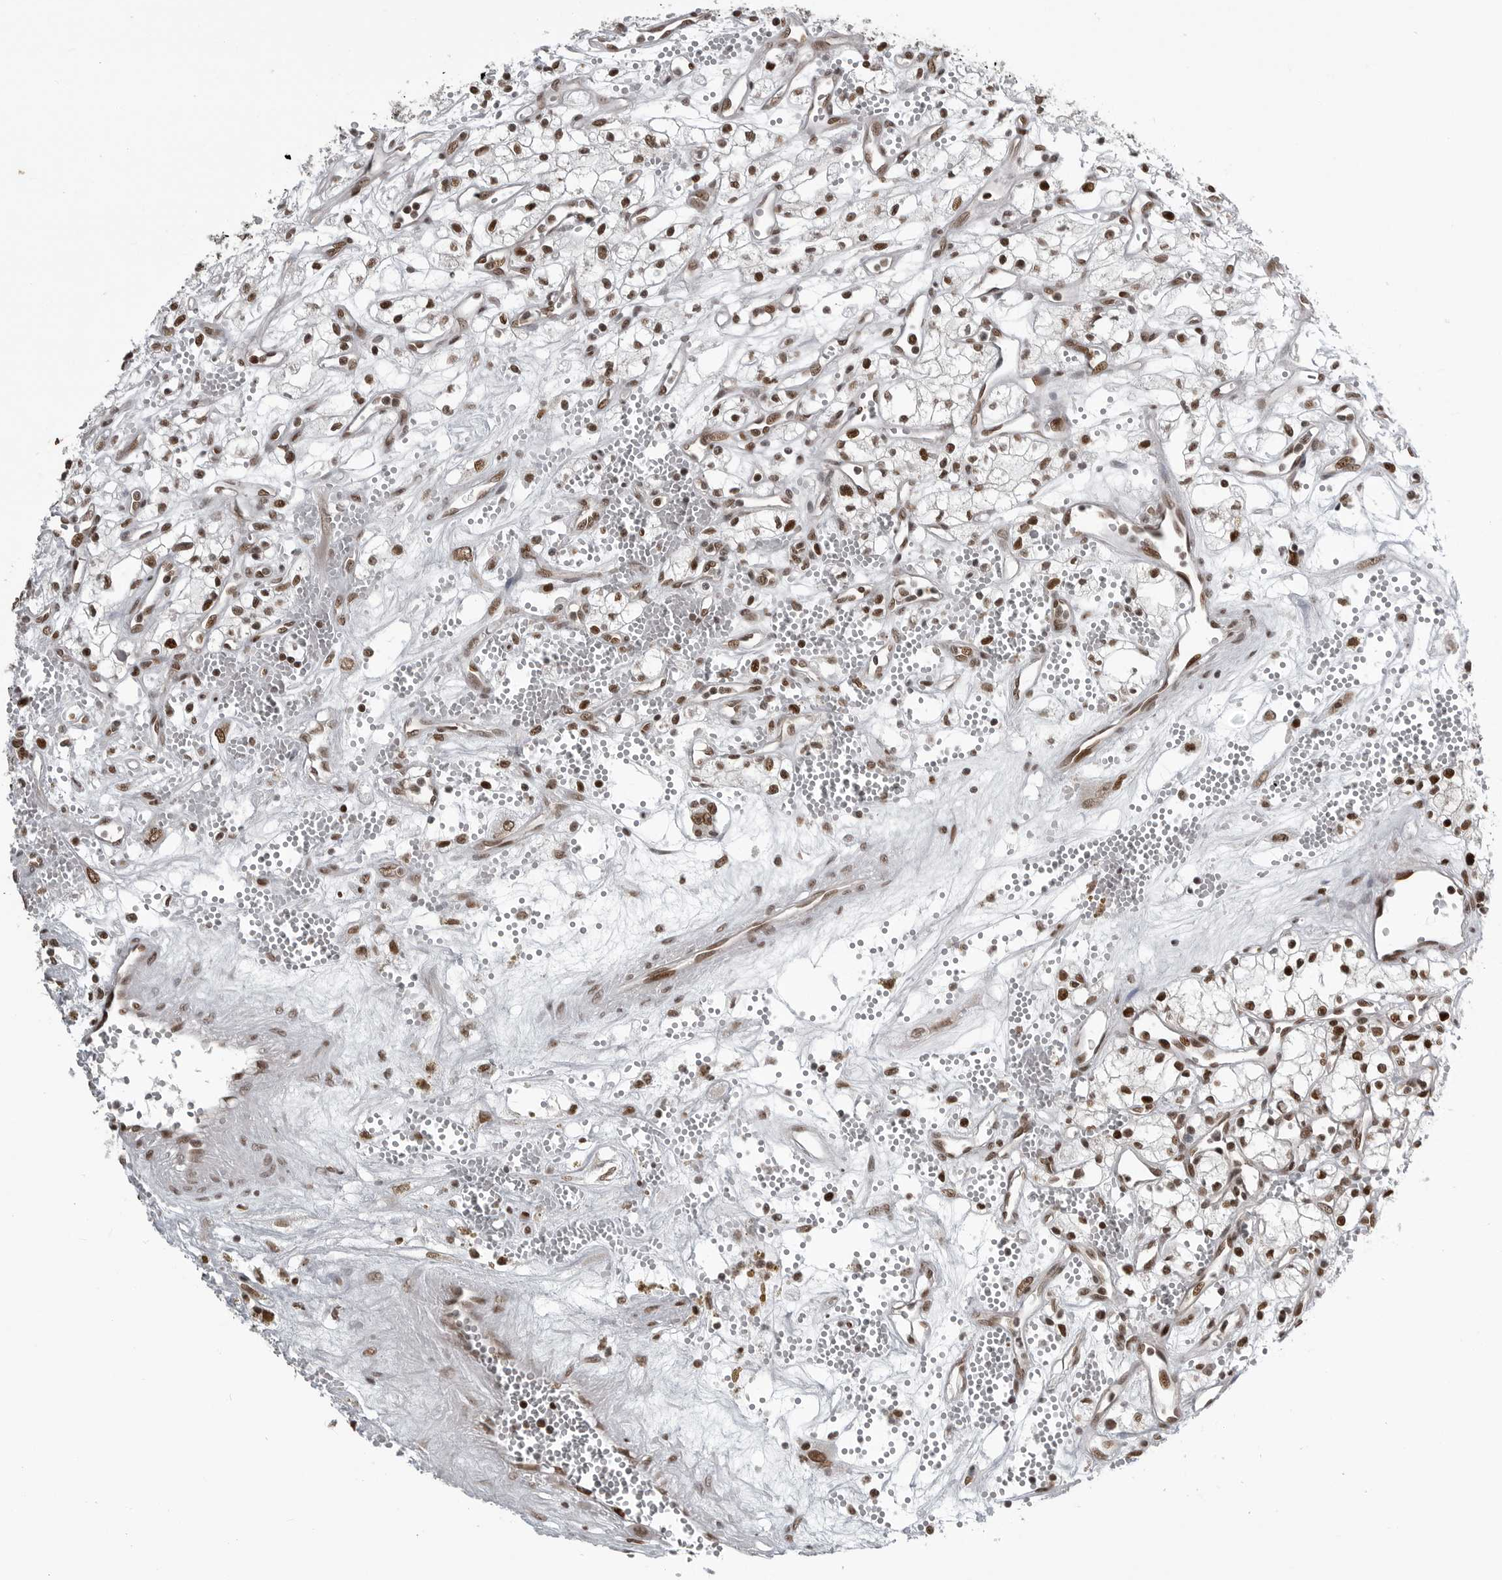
{"staining": {"intensity": "moderate", "quantity": ">75%", "location": "nuclear"}, "tissue": "renal cancer", "cell_type": "Tumor cells", "image_type": "cancer", "snomed": [{"axis": "morphology", "description": "Adenocarcinoma, NOS"}, {"axis": "topography", "description": "Kidney"}], "caption": "Tumor cells demonstrate medium levels of moderate nuclear staining in approximately >75% of cells in human renal adenocarcinoma.", "gene": "YAF2", "patient": {"sex": "male", "age": 59}}